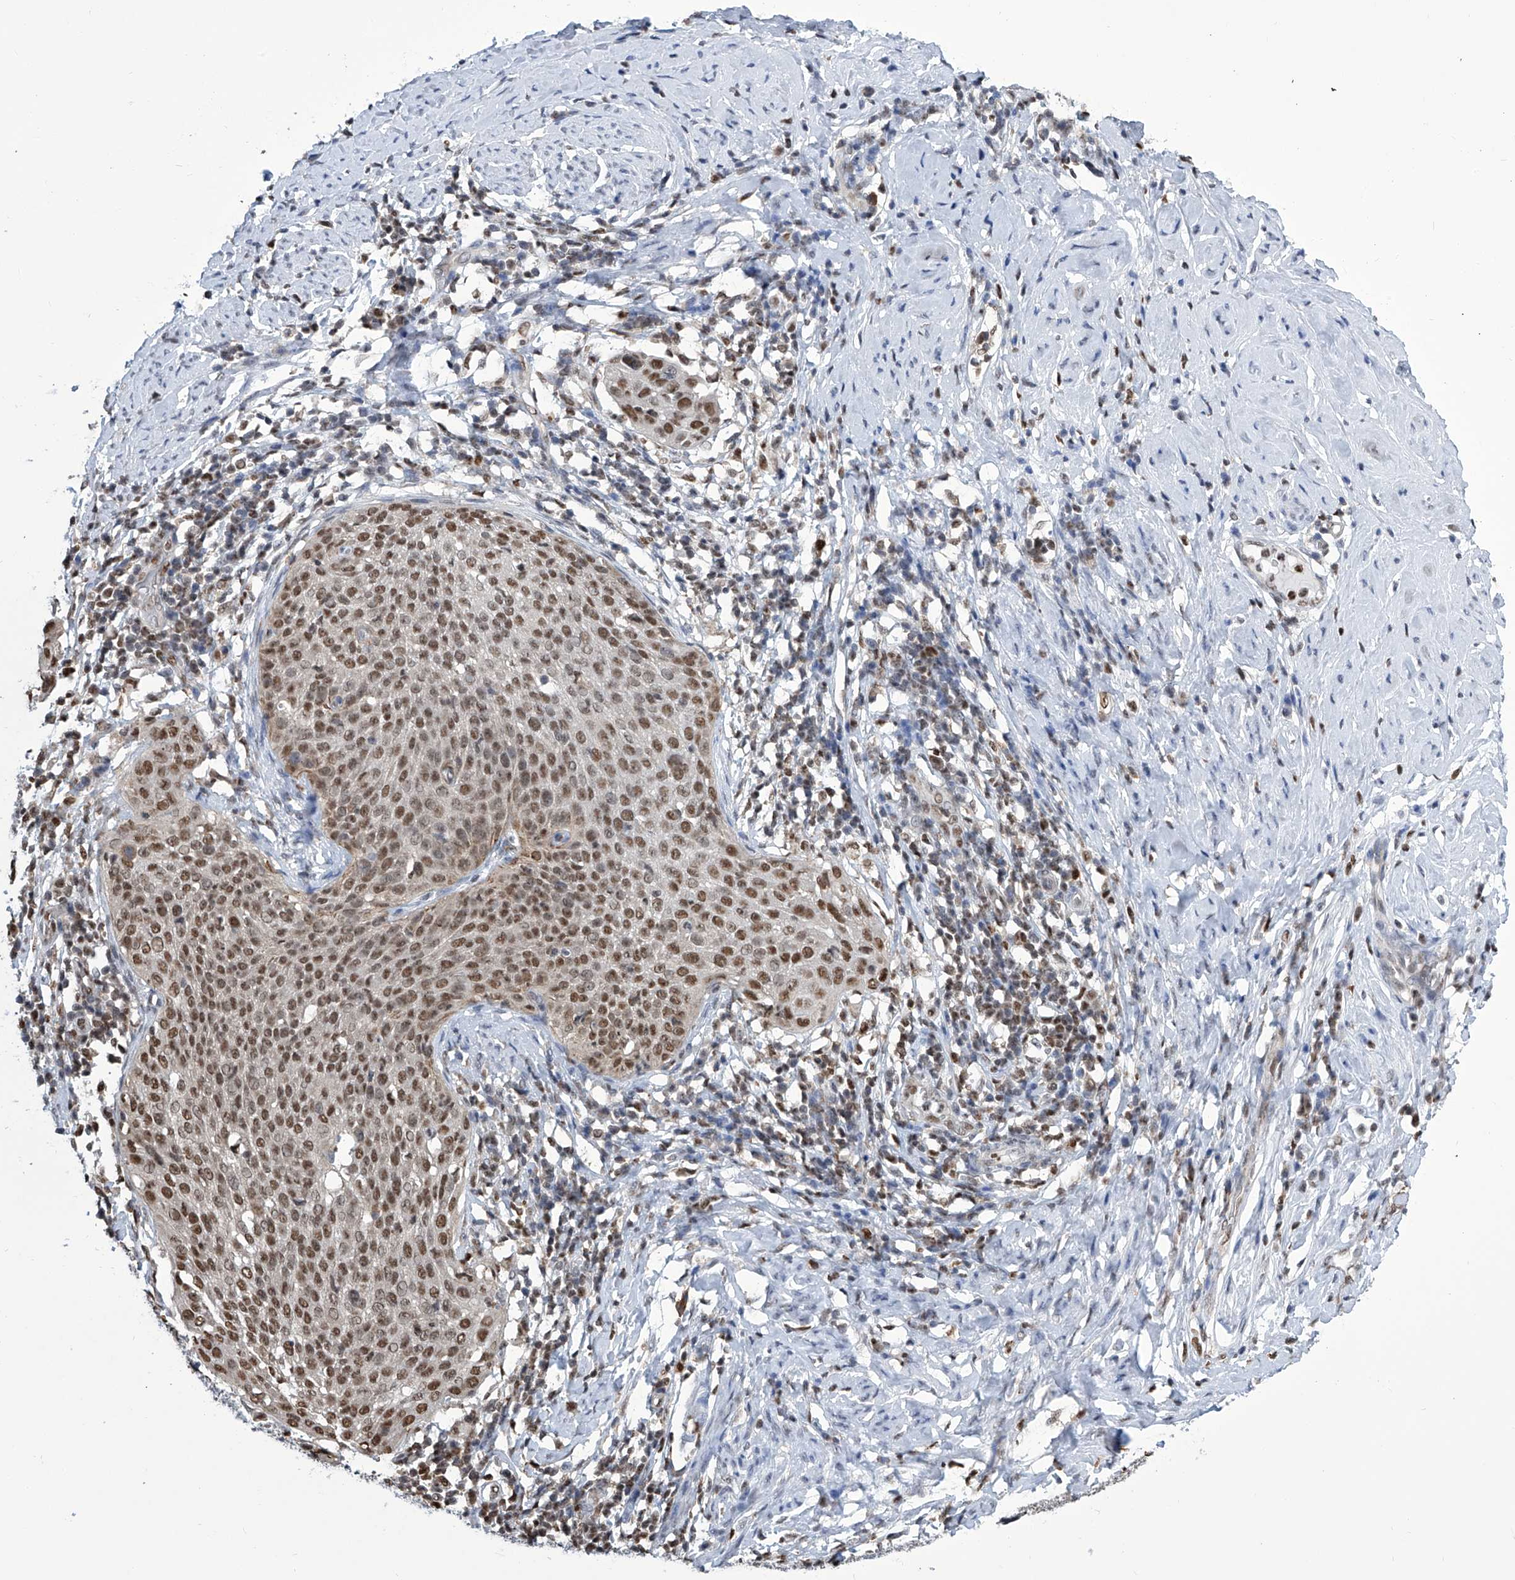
{"staining": {"intensity": "moderate", "quantity": ">75%", "location": "nuclear"}, "tissue": "cervical cancer", "cell_type": "Tumor cells", "image_type": "cancer", "snomed": [{"axis": "morphology", "description": "Squamous cell carcinoma, NOS"}, {"axis": "topography", "description": "Cervix"}], "caption": "Immunohistochemistry histopathology image of cervical cancer (squamous cell carcinoma) stained for a protein (brown), which shows medium levels of moderate nuclear positivity in approximately >75% of tumor cells.", "gene": "SREBF2", "patient": {"sex": "female", "age": 51}}